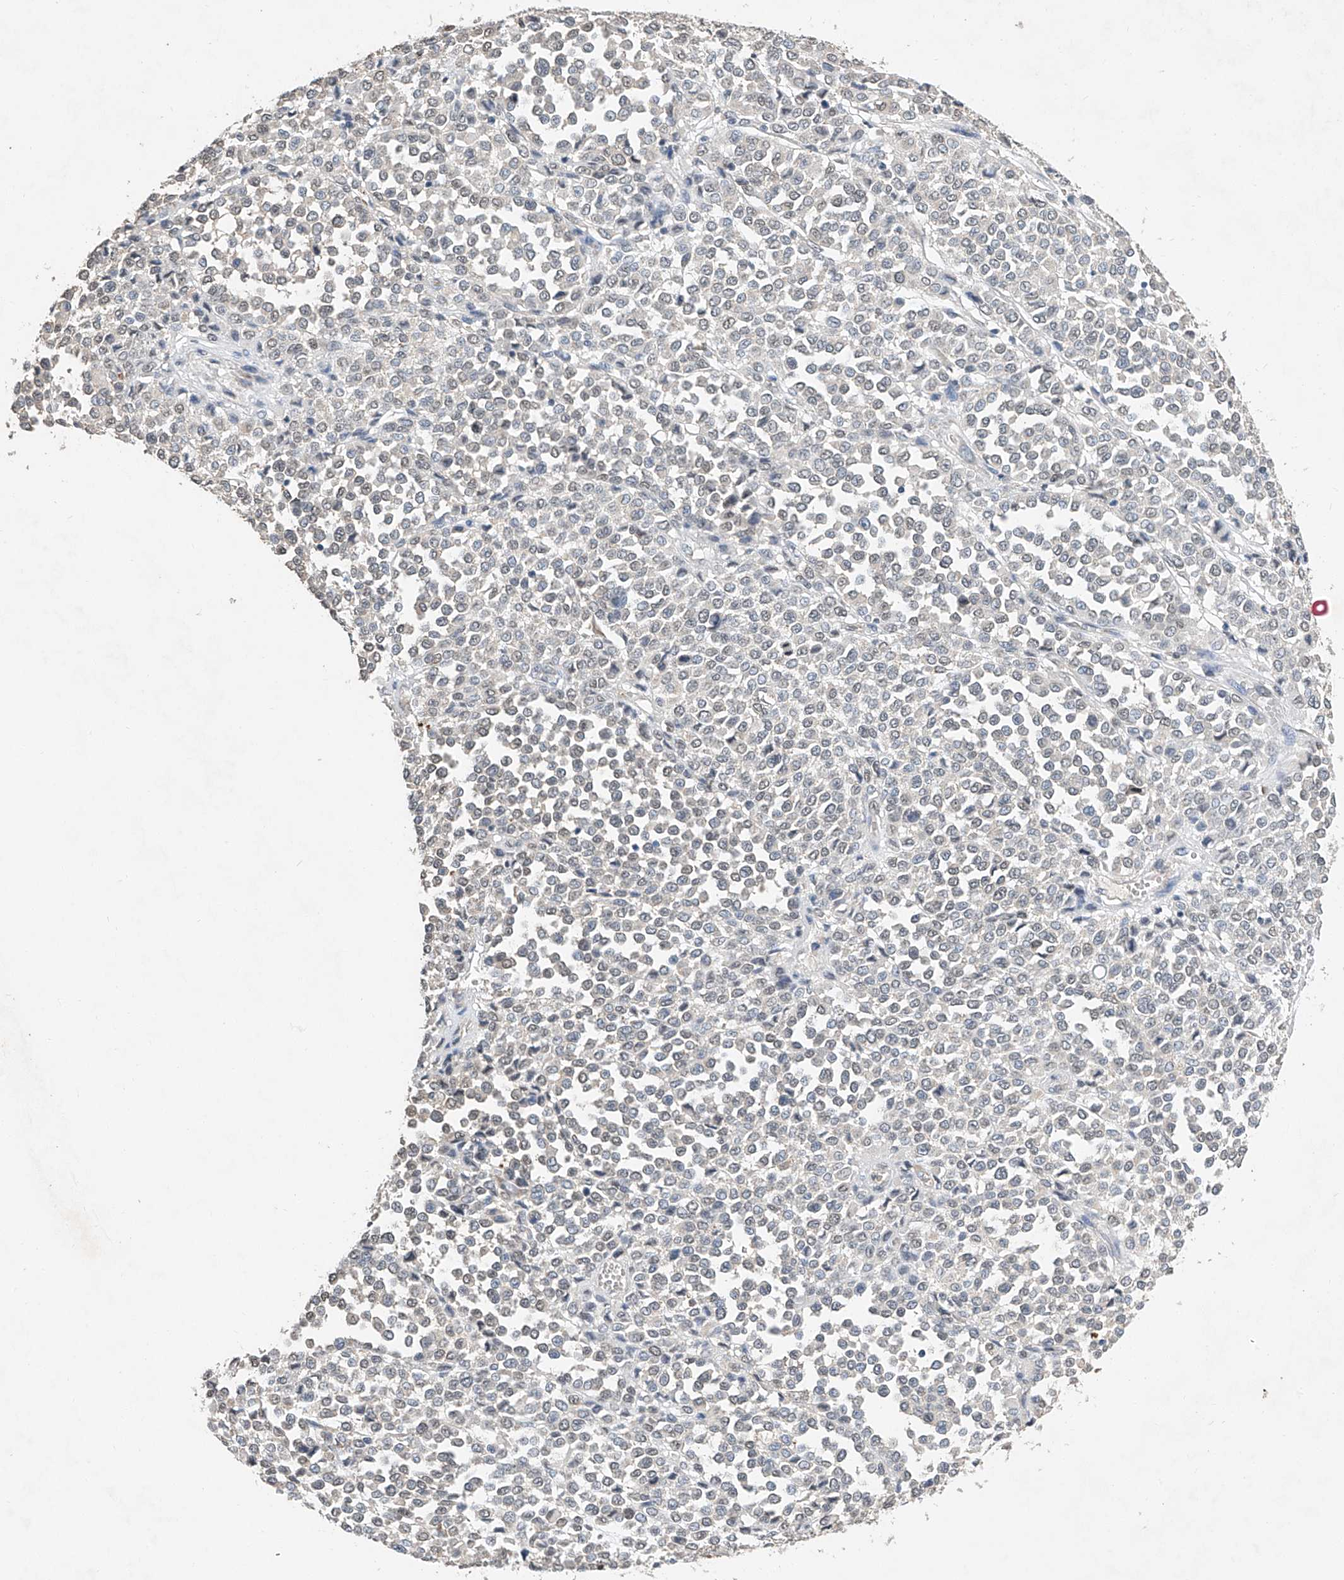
{"staining": {"intensity": "weak", "quantity": "<25%", "location": "nuclear"}, "tissue": "melanoma", "cell_type": "Tumor cells", "image_type": "cancer", "snomed": [{"axis": "morphology", "description": "Malignant melanoma, Metastatic site"}, {"axis": "topography", "description": "Pancreas"}], "caption": "Immunohistochemistry histopathology image of malignant melanoma (metastatic site) stained for a protein (brown), which displays no positivity in tumor cells.", "gene": "CTDP1", "patient": {"sex": "female", "age": 30}}